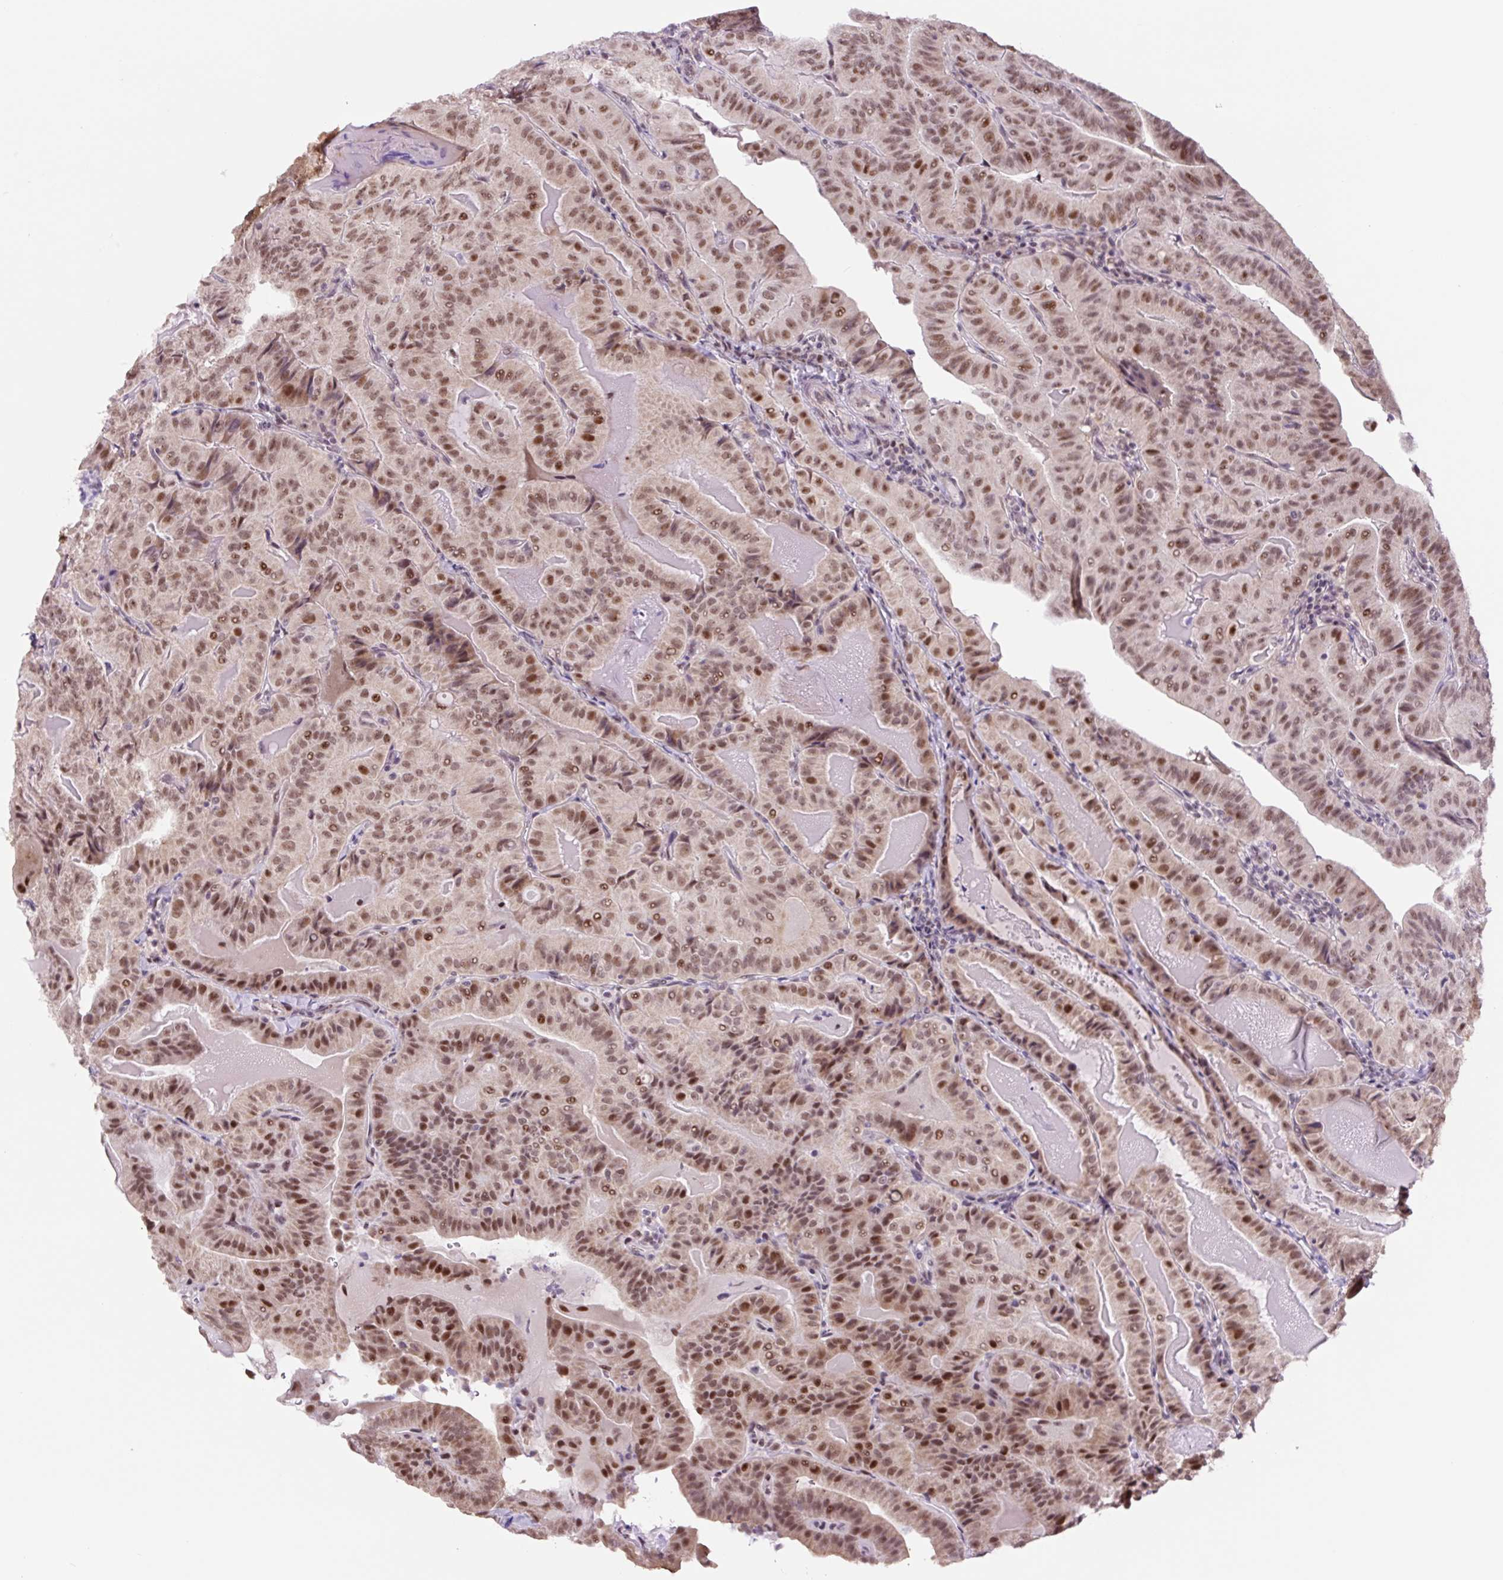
{"staining": {"intensity": "moderate", "quantity": ">75%", "location": "nuclear"}, "tissue": "thyroid cancer", "cell_type": "Tumor cells", "image_type": "cancer", "snomed": [{"axis": "morphology", "description": "Papillary adenocarcinoma, NOS"}, {"axis": "topography", "description": "Thyroid gland"}], "caption": "This micrograph shows immunohistochemistry staining of human thyroid cancer (papillary adenocarcinoma), with medium moderate nuclear positivity in about >75% of tumor cells.", "gene": "TAF1A", "patient": {"sex": "female", "age": 68}}